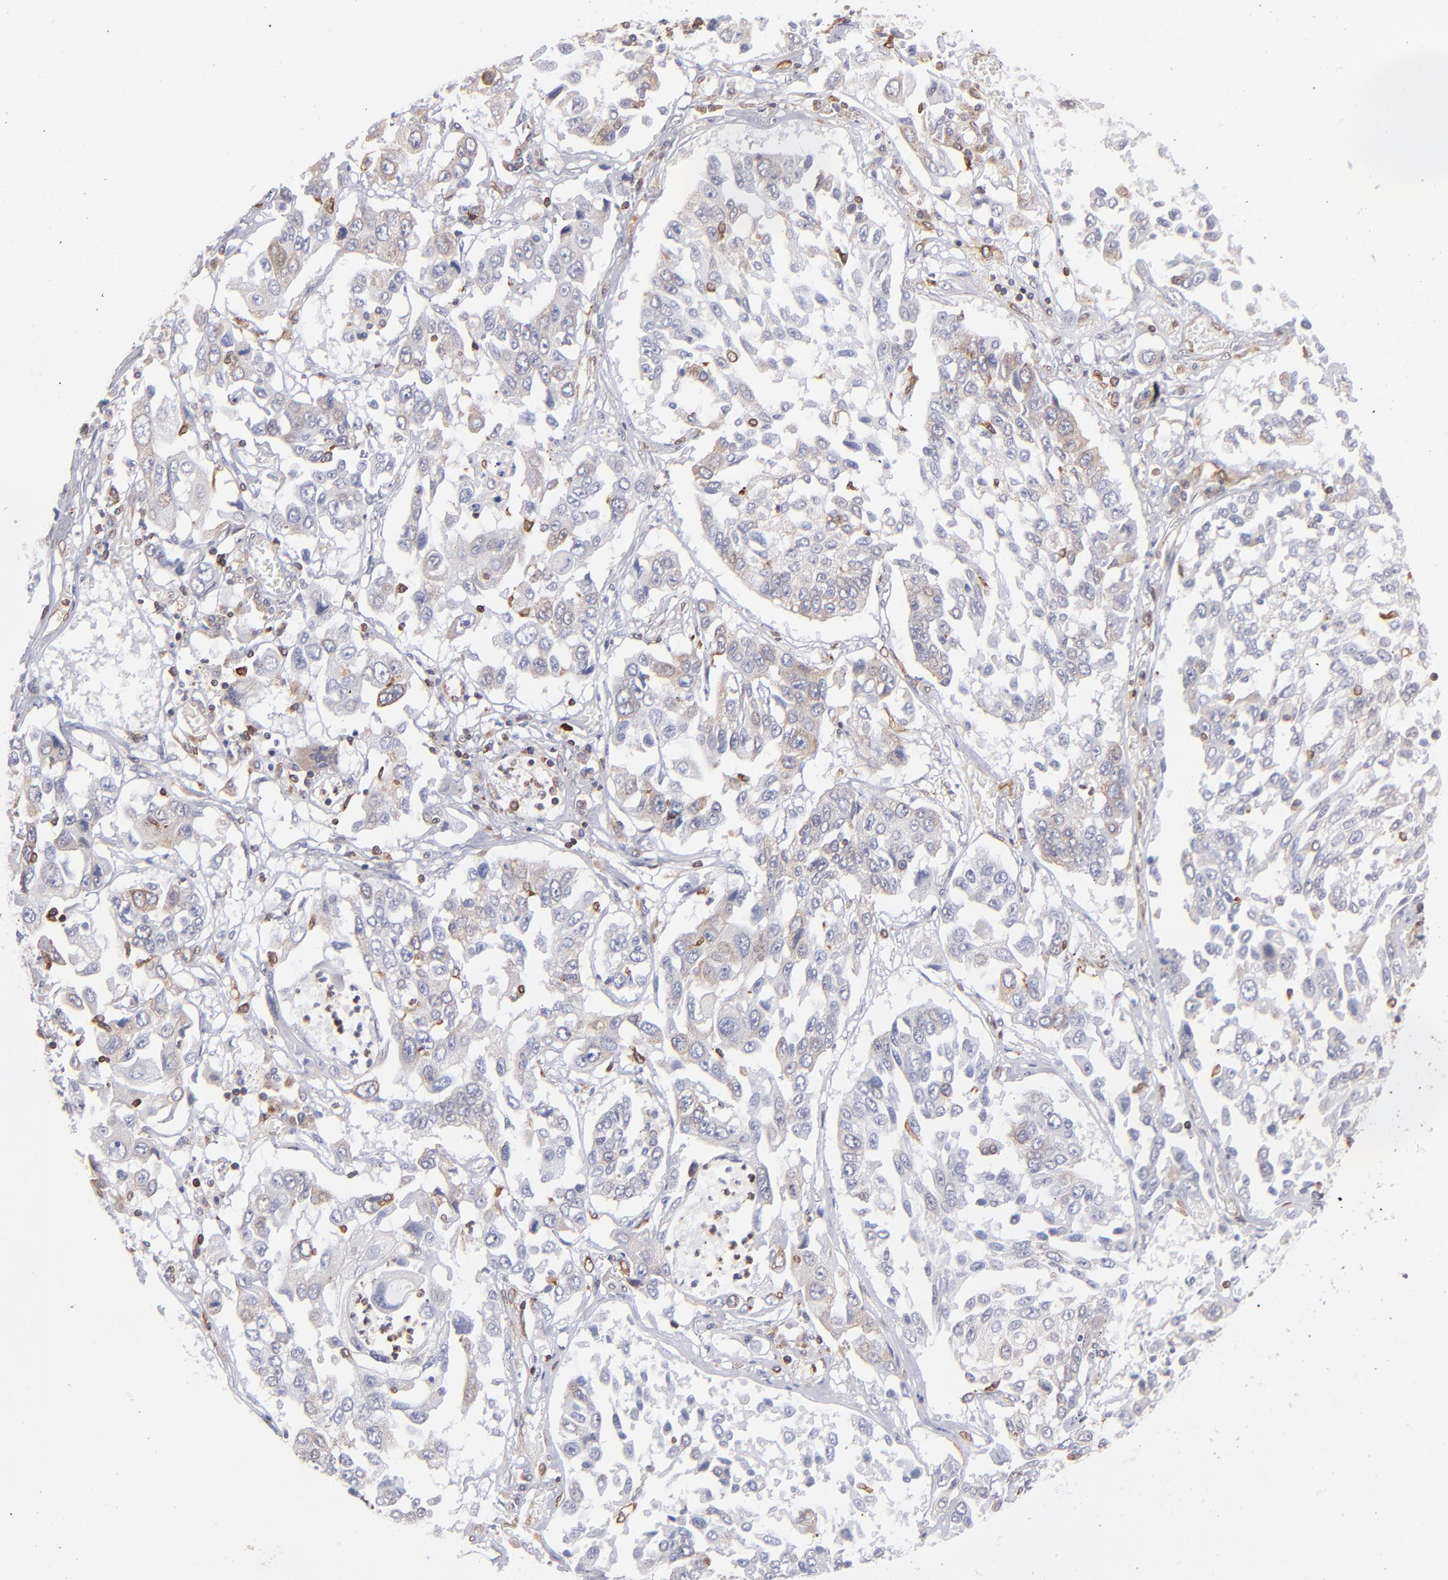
{"staining": {"intensity": "weak", "quantity": "<25%", "location": "cytoplasmic/membranous"}, "tissue": "lung cancer", "cell_type": "Tumor cells", "image_type": "cancer", "snomed": [{"axis": "morphology", "description": "Squamous cell carcinoma, NOS"}, {"axis": "topography", "description": "Lung"}], "caption": "A high-resolution micrograph shows immunohistochemistry (IHC) staining of lung squamous cell carcinoma, which exhibits no significant positivity in tumor cells. Nuclei are stained in blue.", "gene": "TMX1", "patient": {"sex": "male", "age": 71}}